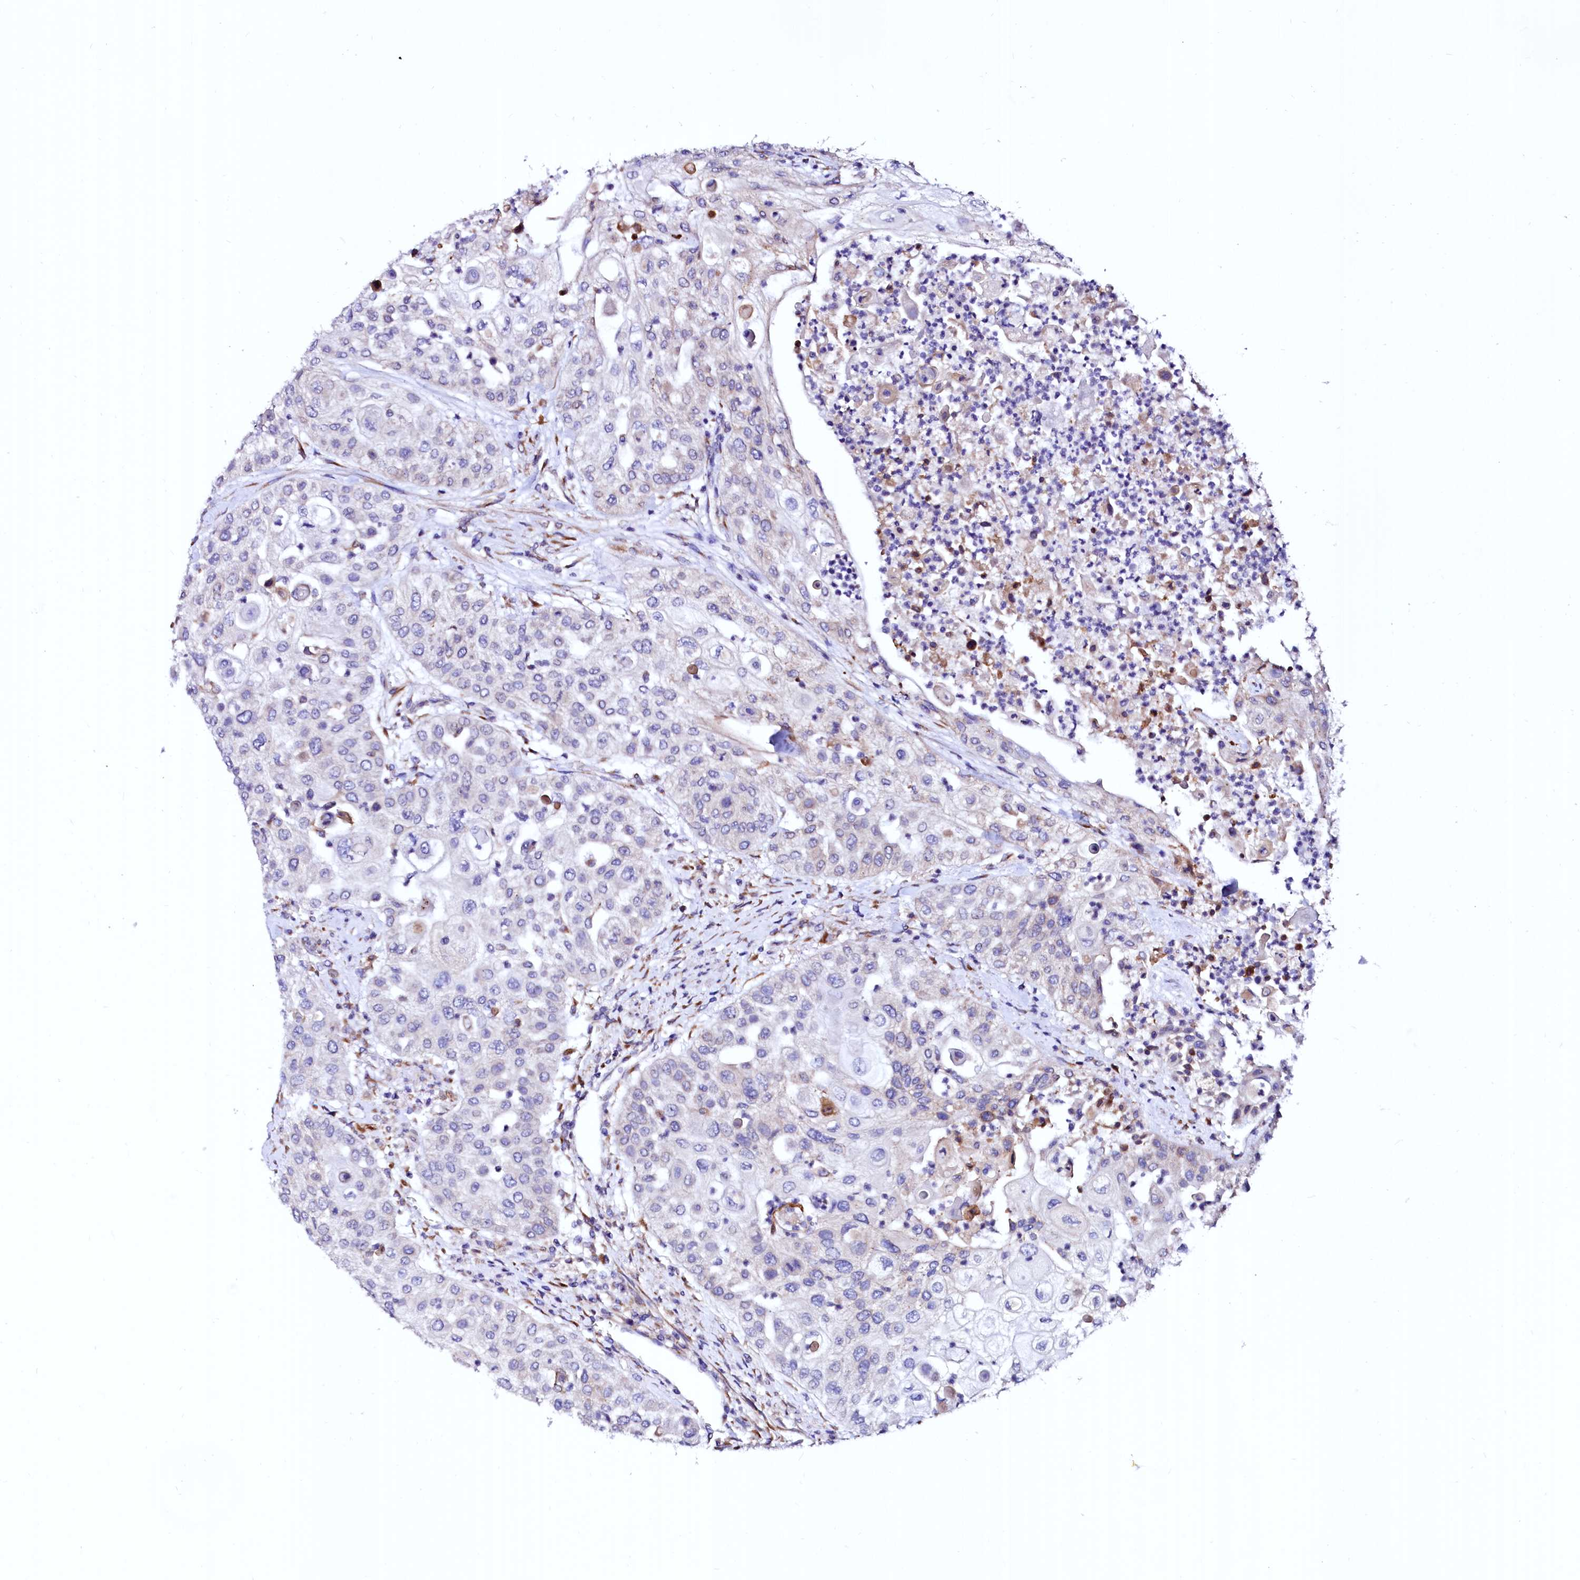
{"staining": {"intensity": "negative", "quantity": "none", "location": "none"}, "tissue": "urothelial cancer", "cell_type": "Tumor cells", "image_type": "cancer", "snomed": [{"axis": "morphology", "description": "Urothelial carcinoma, High grade"}, {"axis": "topography", "description": "Urinary bladder"}], "caption": "DAB immunohistochemical staining of human urothelial cancer demonstrates no significant expression in tumor cells.", "gene": "LMAN1", "patient": {"sex": "female", "age": 79}}